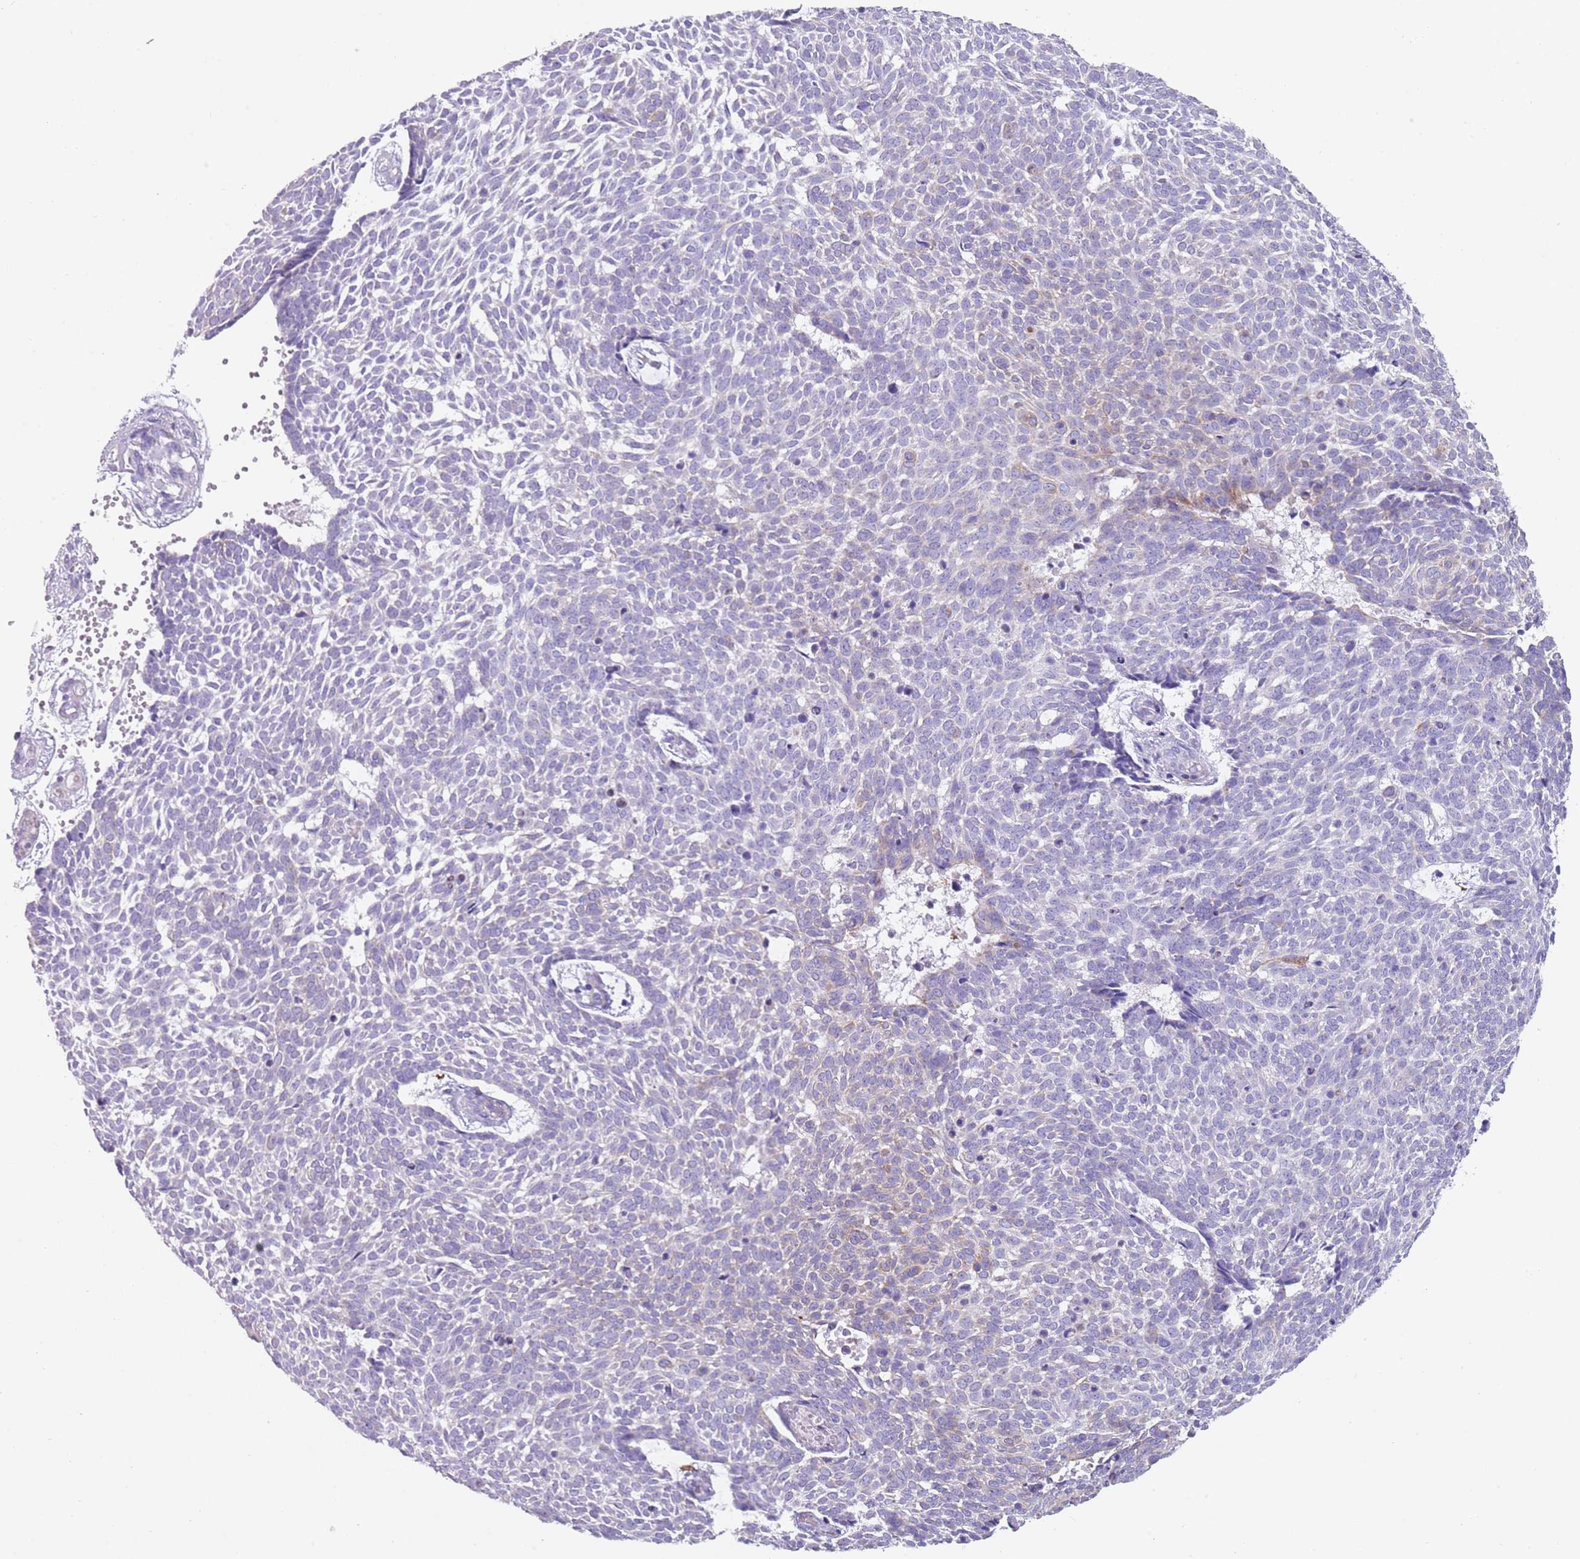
{"staining": {"intensity": "negative", "quantity": "none", "location": "none"}, "tissue": "skin cancer", "cell_type": "Tumor cells", "image_type": "cancer", "snomed": [{"axis": "morphology", "description": "Basal cell carcinoma"}, {"axis": "topography", "description": "Skin"}], "caption": "Tumor cells show no significant protein positivity in basal cell carcinoma (skin).", "gene": "NBPF20", "patient": {"sex": "male", "age": 61}}